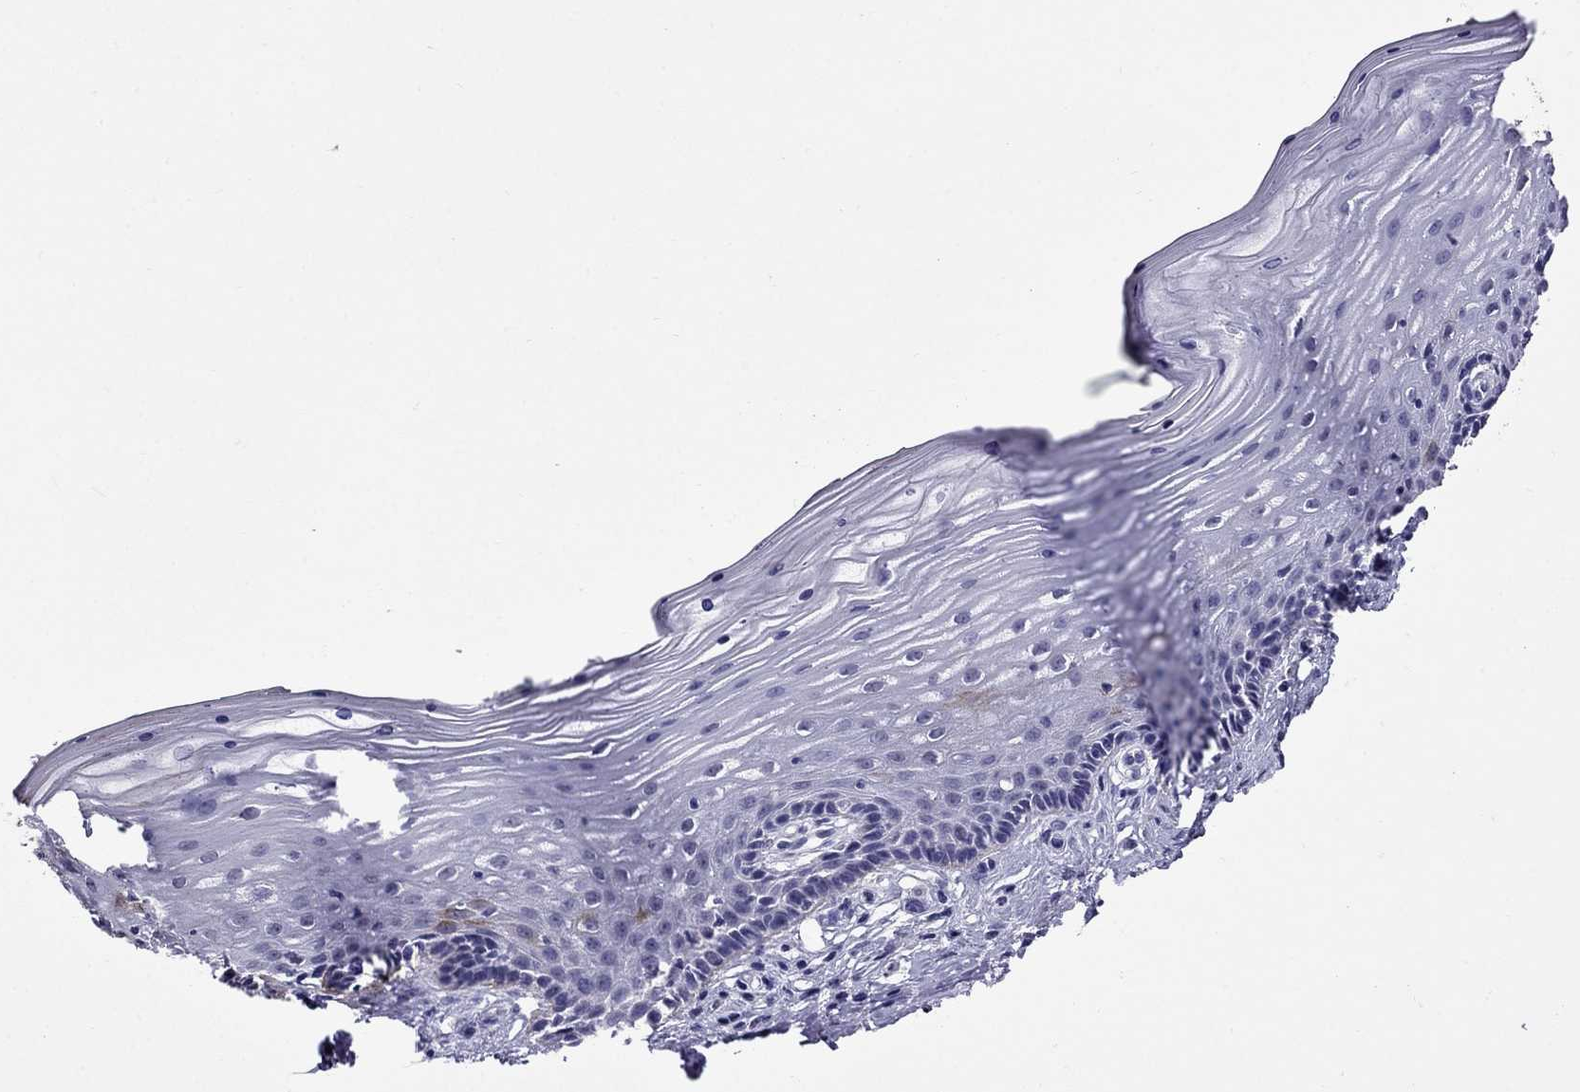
{"staining": {"intensity": "strong", "quantity": "<25%", "location": "cytoplasmic/membranous"}, "tissue": "vagina", "cell_type": "Squamous epithelial cells", "image_type": "normal", "snomed": [{"axis": "morphology", "description": "Normal tissue, NOS"}, {"axis": "topography", "description": "Vagina"}], "caption": "Protein analysis of normal vagina exhibits strong cytoplasmic/membranous expression in about <25% of squamous epithelial cells.", "gene": "OLFM4", "patient": {"sex": "female", "age": 45}}